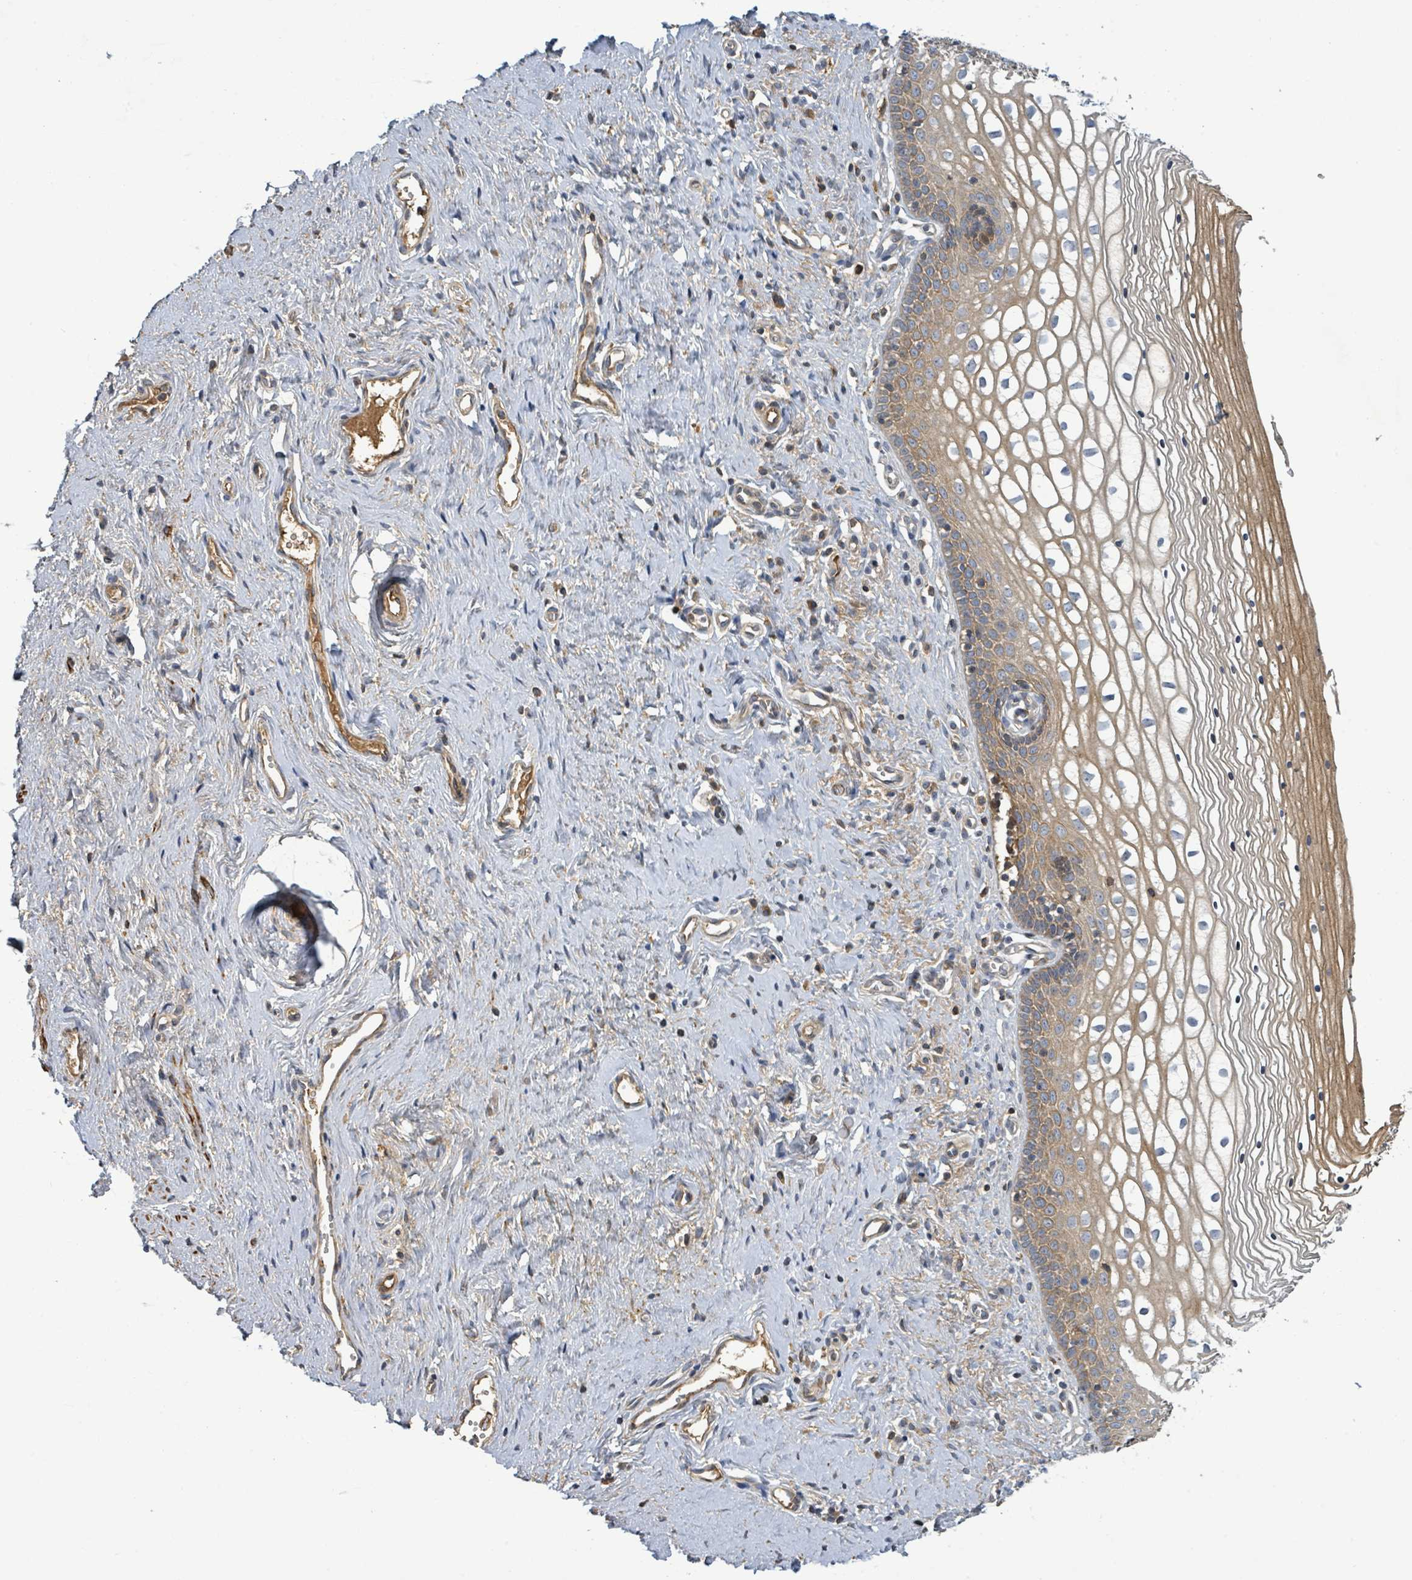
{"staining": {"intensity": "moderate", "quantity": "<25%", "location": "cytoplasmic/membranous"}, "tissue": "vagina", "cell_type": "Squamous epithelial cells", "image_type": "normal", "snomed": [{"axis": "morphology", "description": "Normal tissue, NOS"}, {"axis": "topography", "description": "Vagina"}], "caption": "Moderate cytoplasmic/membranous protein expression is present in approximately <25% of squamous epithelial cells in vagina.", "gene": "STARD4", "patient": {"sex": "female", "age": 59}}